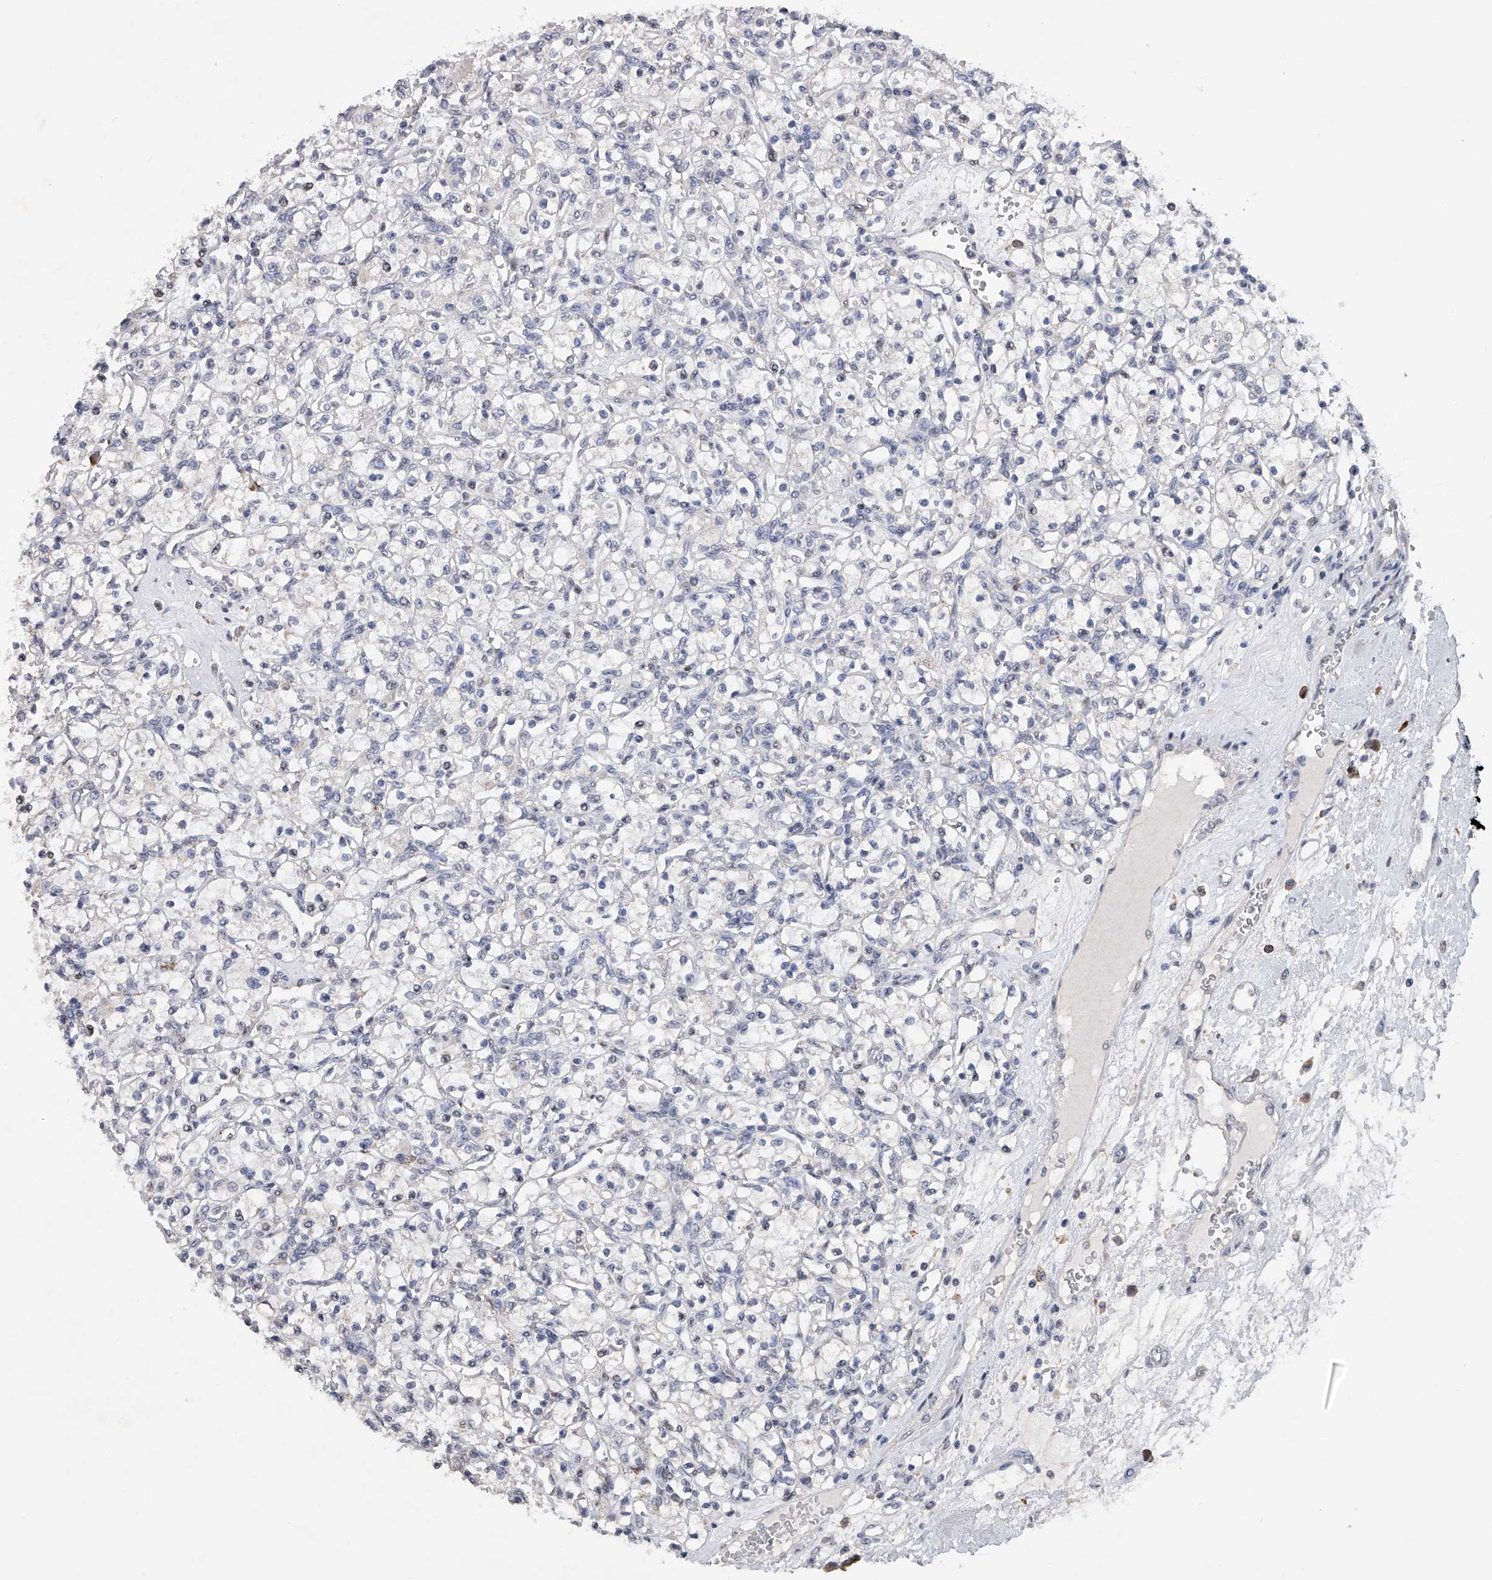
{"staining": {"intensity": "negative", "quantity": "none", "location": "none"}, "tissue": "renal cancer", "cell_type": "Tumor cells", "image_type": "cancer", "snomed": [{"axis": "morphology", "description": "Adenocarcinoma, NOS"}, {"axis": "topography", "description": "Kidney"}], "caption": "There is no significant positivity in tumor cells of renal adenocarcinoma. (DAB (3,3'-diaminobenzidine) immunohistochemistry, high magnification).", "gene": "RWDD2A", "patient": {"sex": "female", "age": 59}}